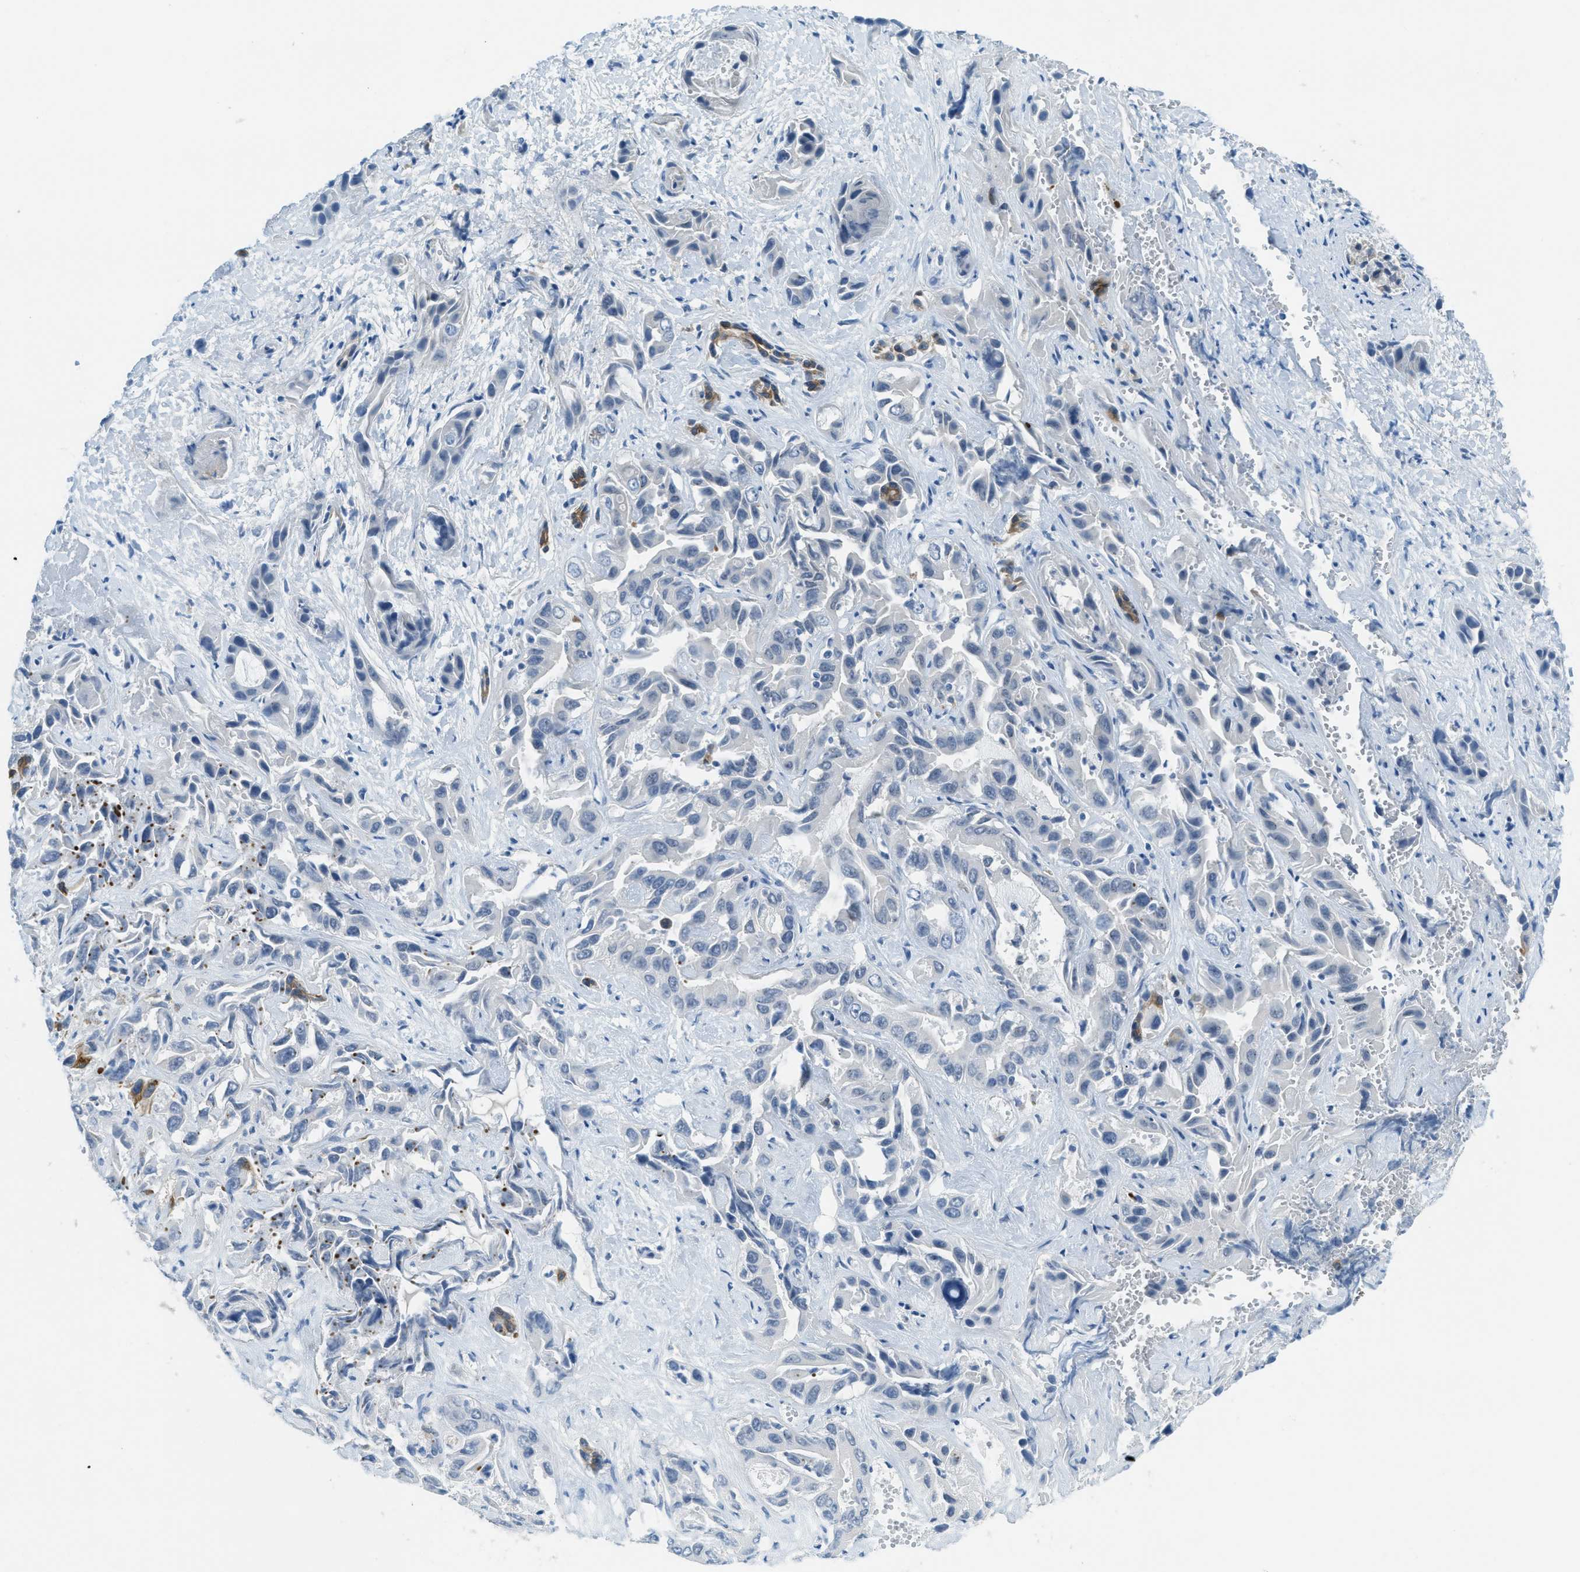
{"staining": {"intensity": "moderate", "quantity": "25%-75%", "location": "cytoplasmic/membranous"}, "tissue": "liver cancer", "cell_type": "Tumor cells", "image_type": "cancer", "snomed": [{"axis": "morphology", "description": "Cholangiocarcinoma"}, {"axis": "topography", "description": "Liver"}], "caption": "About 25%-75% of tumor cells in cholangiocarcinoma (liver) show moderate cytoplasmic/membranous protein positivity as visualized by brown immunohistochemical staining.", "gene": "KLHL8", "patient": {"sex": "female", "age": 52}}